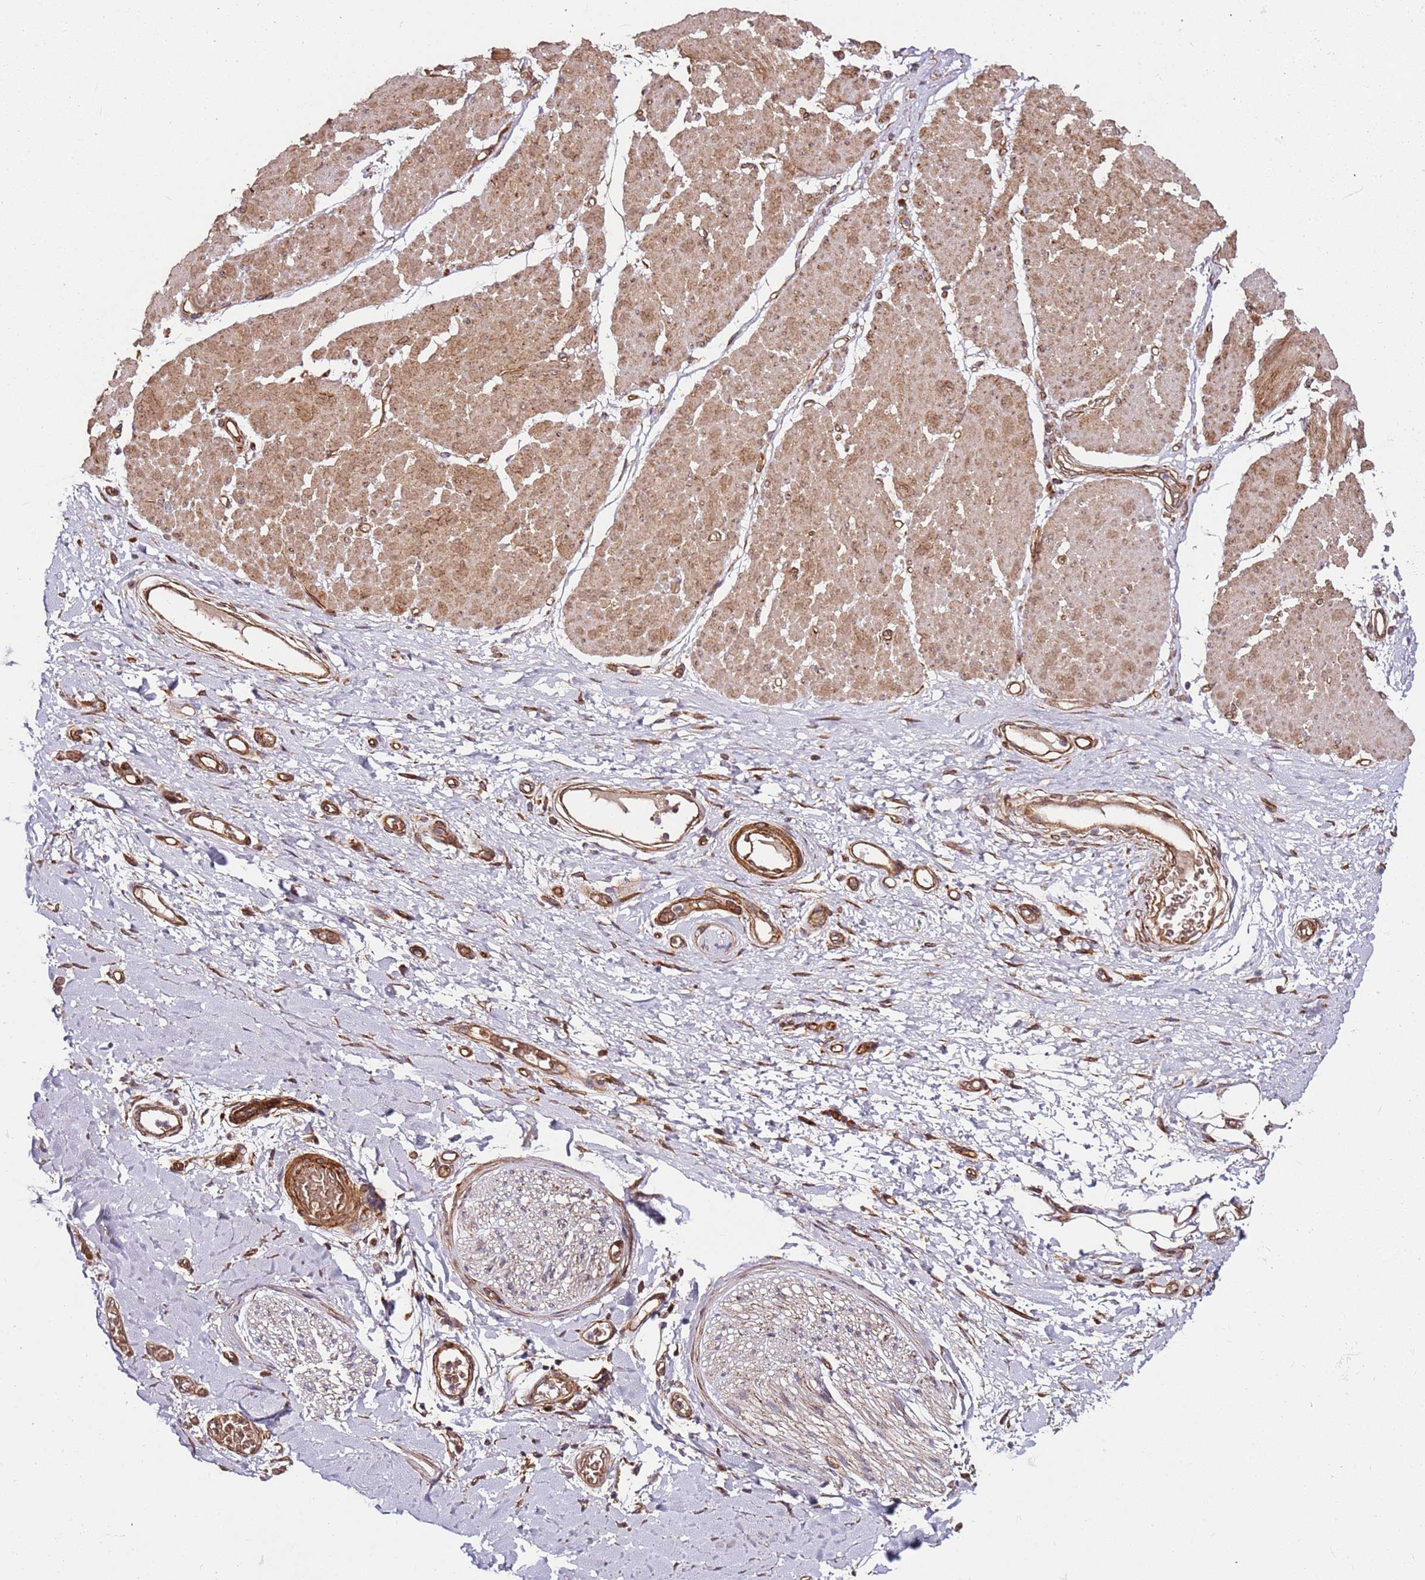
{"staining": {"intensity": "moderate", "quantity": ">75%", "location": "cytoplasmic/membranous"}, "tissue": "adipose tissue", "cell_type": "Adipocytes", "image_type": "normal", "snomed": [{"axis": "morphology", "description": "Normal tissue, NOS"}, {"axis": "morphology", "description": "Adenocarcinoma, NOS"}, {"axis": "topography", "description": "Esophagus"}, {"axis": "topography", "description": "Stomach, upper"}, {"axis": "topography", "description": "Peripheral nerve tissue"}], "caption": "Adipocytes exhibit medium levels of moderate cytoplasmic/membranous staining in approximately >75% of cells in normal adipose tissue.", "gene": "TM2D2", "patient": {"sex": "male", "age": 62}}